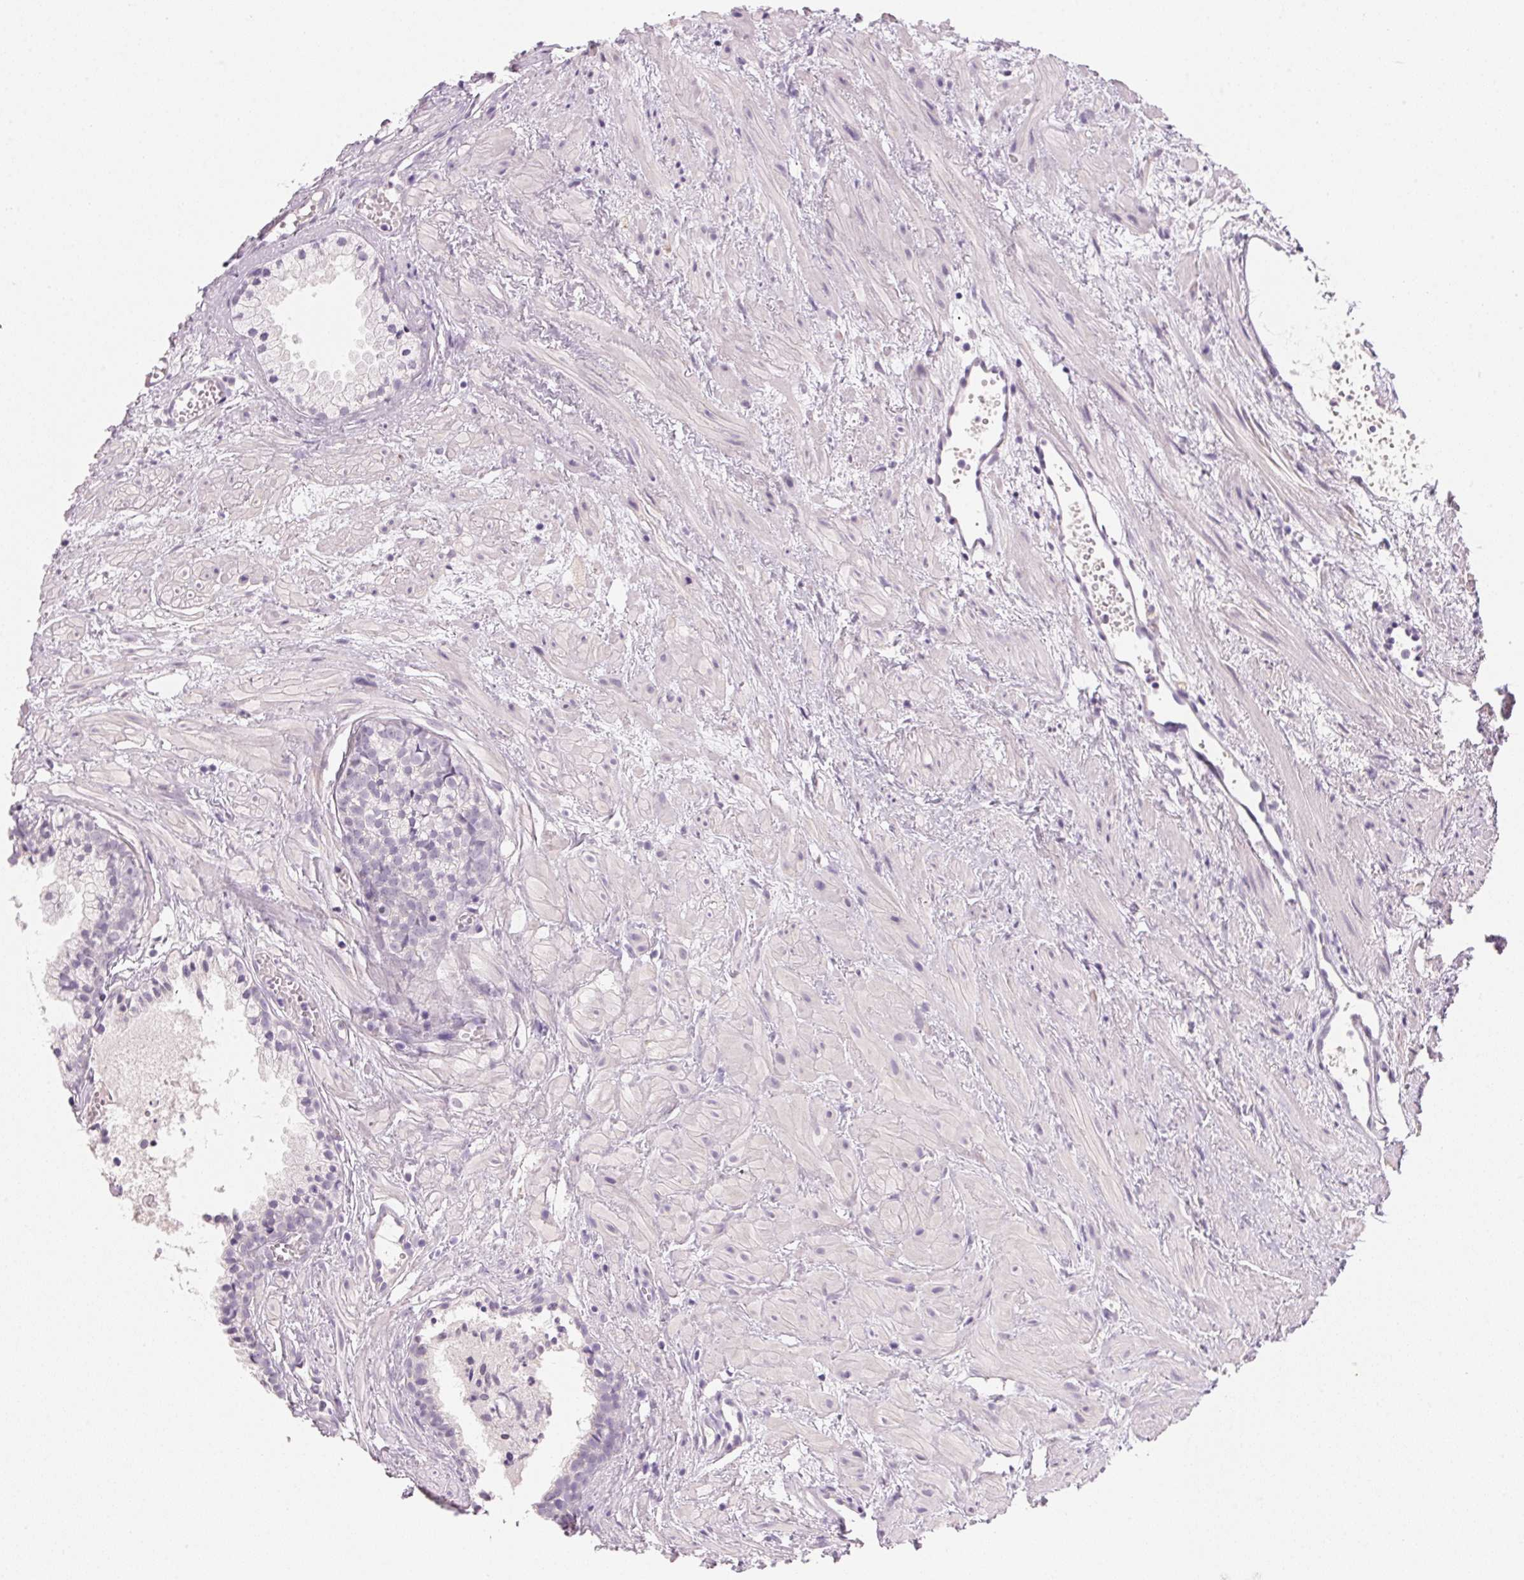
{"staining": {"intensity": "negative", "quantity": "none", "location": "none"}, "tissue": "prostate cancer", "cell_type": "Tumor cells", "image_type": "cancer", "snomed": [{"axis": "morphology", "description": "Adenocarcinoma, High grade"}, {"axis": "topography", "description": "Prostate"}], "caption": "A high-resolution image shows immunohistochemistry (IHC) staining of prostate cancer, which exhibits no significant expression in tumor cells. (Immunohistochemistry, brightfield microscopy, high magnification).", "gene": "CYP11B1", "patient": {"sex": "male", "age": 81}}